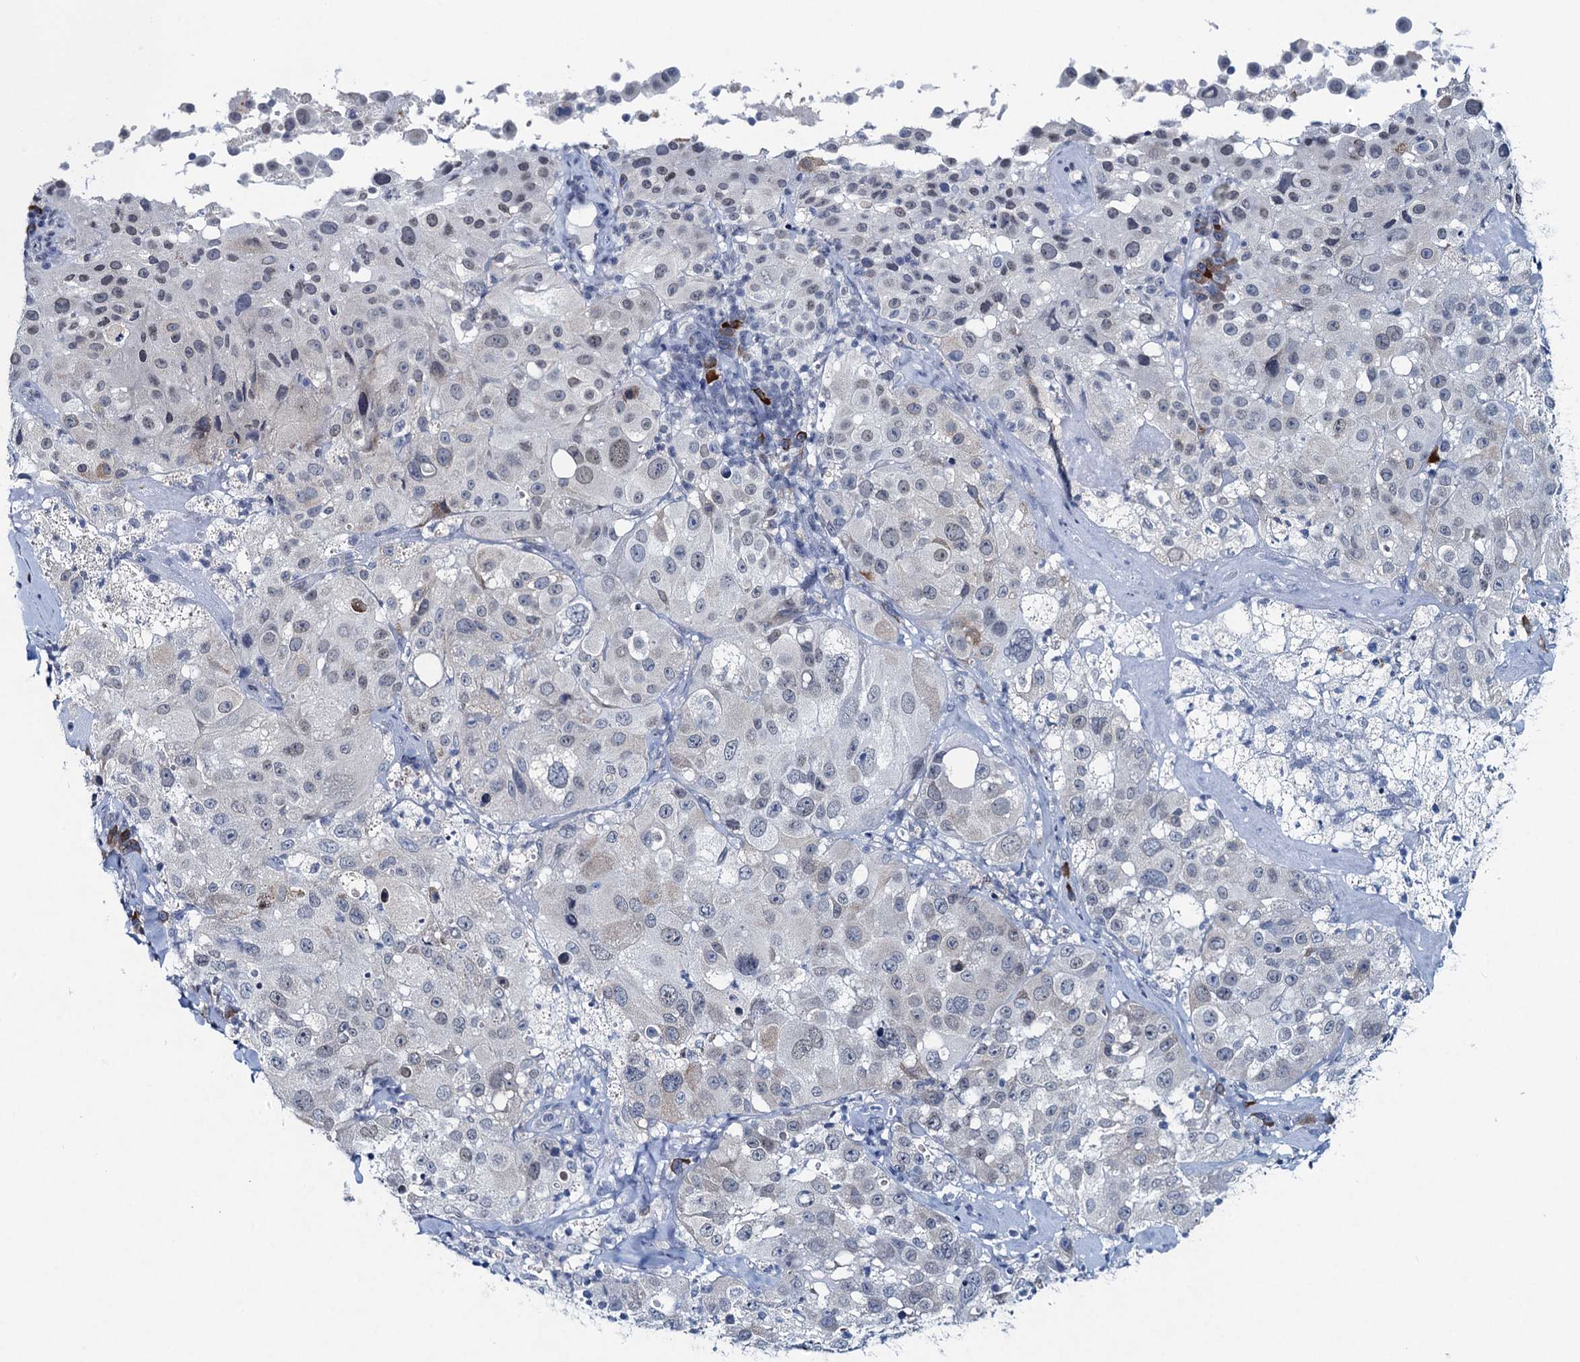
{"staining": {"intensity": "negative", "quantity": "none", "location": "none"}, "tissue": "melanoma", "cell_type": "Tumor cells", "image_type": "cancer", "snomed": [{"axis": "morphology", "description": "Malignant melanoma, Metastatic site"}, {"axis": "topography", "description": "Lymph node"}], "caption": "Immunohistochemistry histopathology image of neoplastic tissue: human malignant melanoma (metastatic site) stained with DAB shows no significant protein positivity in tumor cells.", "gene": "HAPSTR1", "patient": {"sex": "male", "age": 62}}